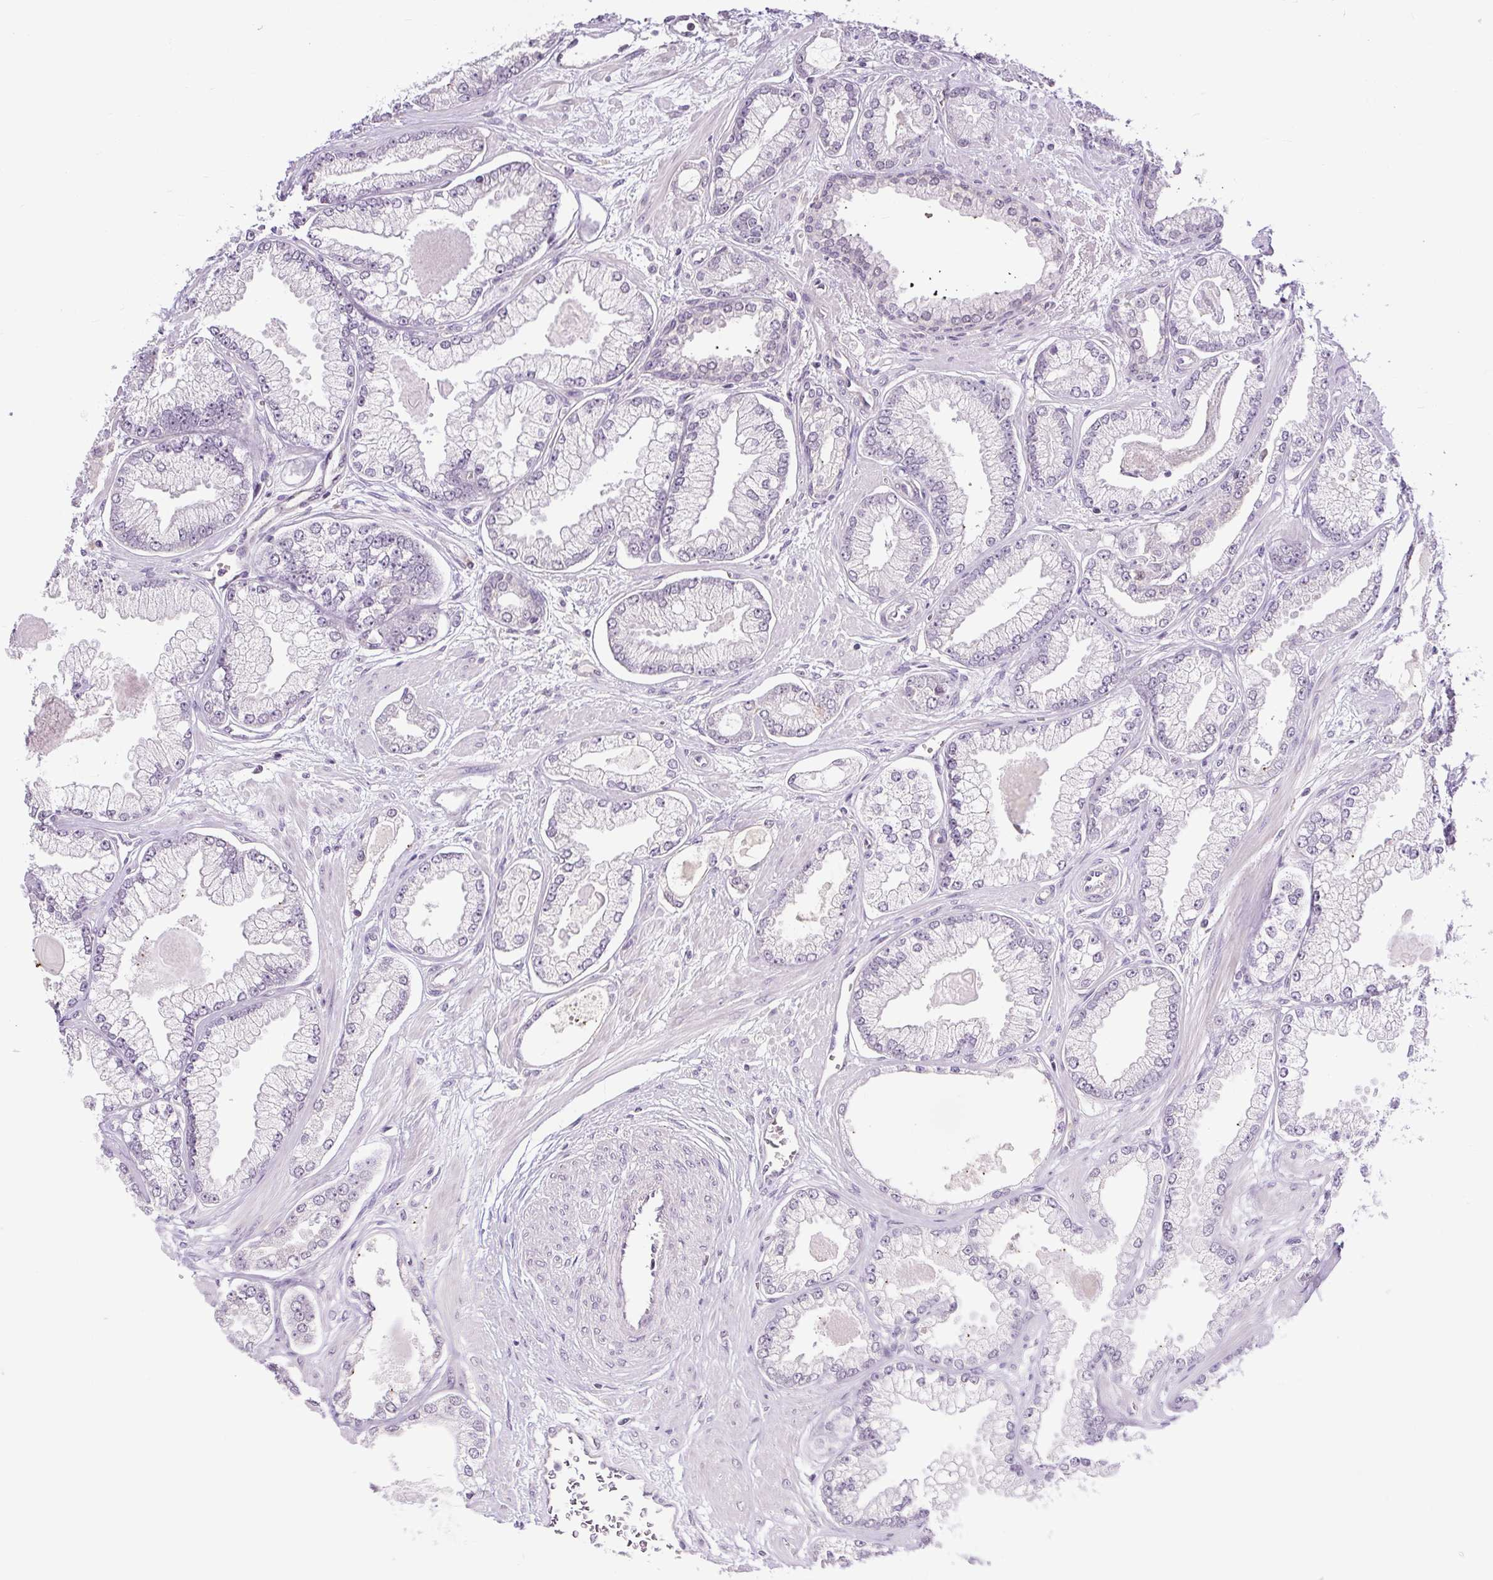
{"staining": {"intensity": "negative", "quantity": "none", "location": "none"}, "tissue": "prostate cancer", "cell_type": "Tumor cells", "image_type": "cancer", "snomed": [{"axis": "morphology", "description": "Adenocarcinoma, Low grade"}, {"axis": "topography", "description": "Prostate"}], "caption": "This is a image of IHC staining of prostate cancer (low-grade adenocarcinoma), which shows no expression in tumor cells. (DAB immunohistochemistry with hematoxylin counter stain).", "gene": "RACGAP1", "patient": {"sex": "male", "age": 64}}